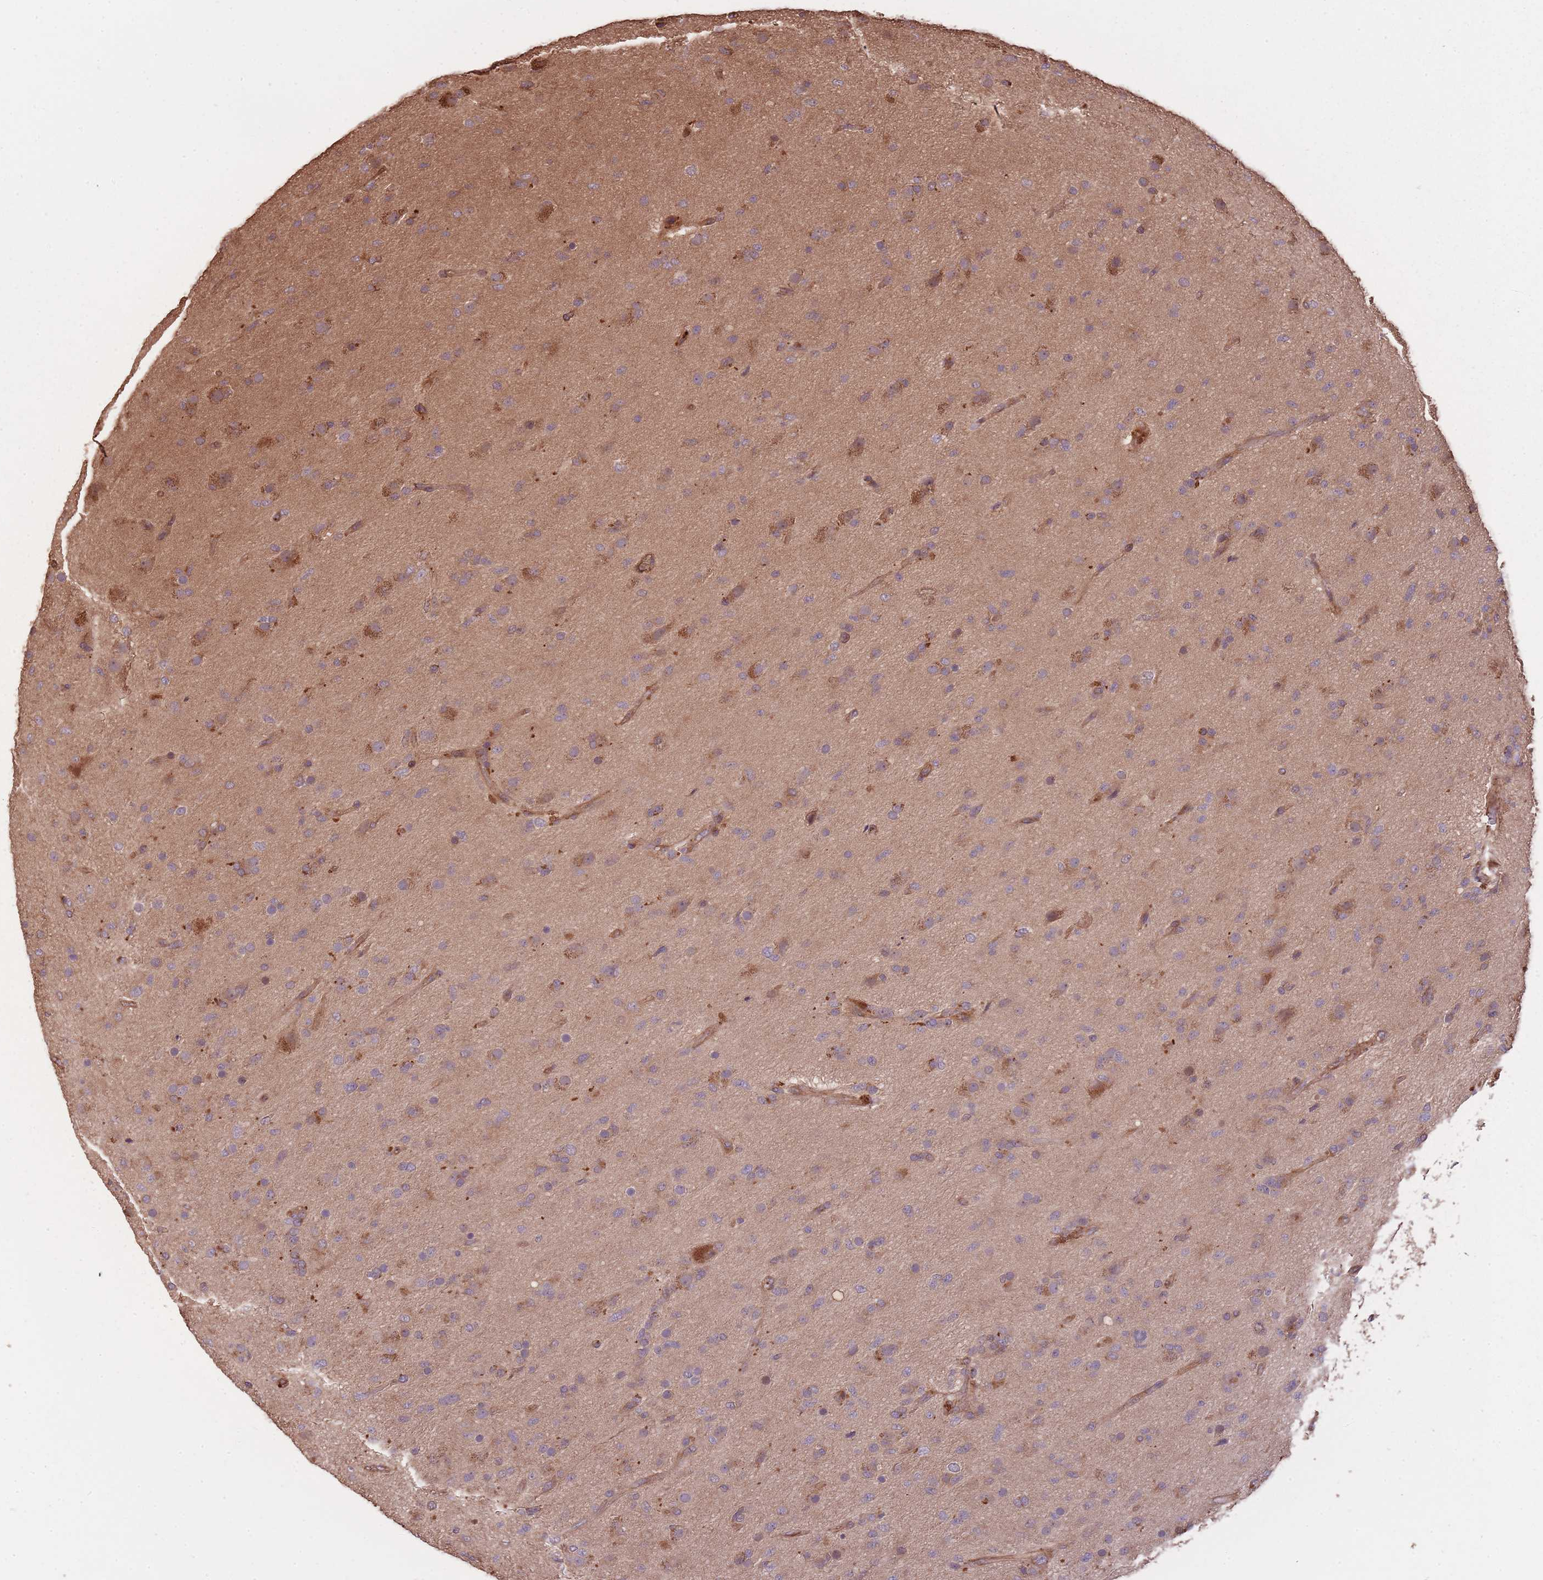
{"staining": {"intensity": "moderate", "quantity": "<25%", "location": "cytoplasmic/membranous"}, "tissue": "glioma", "cell_type": "Tumor cells", "image_type": "cancer", "snomed": [{"axis": "morphology", "description": "Glioma, malignant, Low grade"}, {"axis": "topography", "description": "Brain"}], "caption": "Immunohistochemical staining of human glioma exhibits low levels of moderate cytoplasmic/membranous positivity in approximately <25% of tumor cells.", "gene": "ARMH3", "patient": {"sex": "male", "age": 65}}